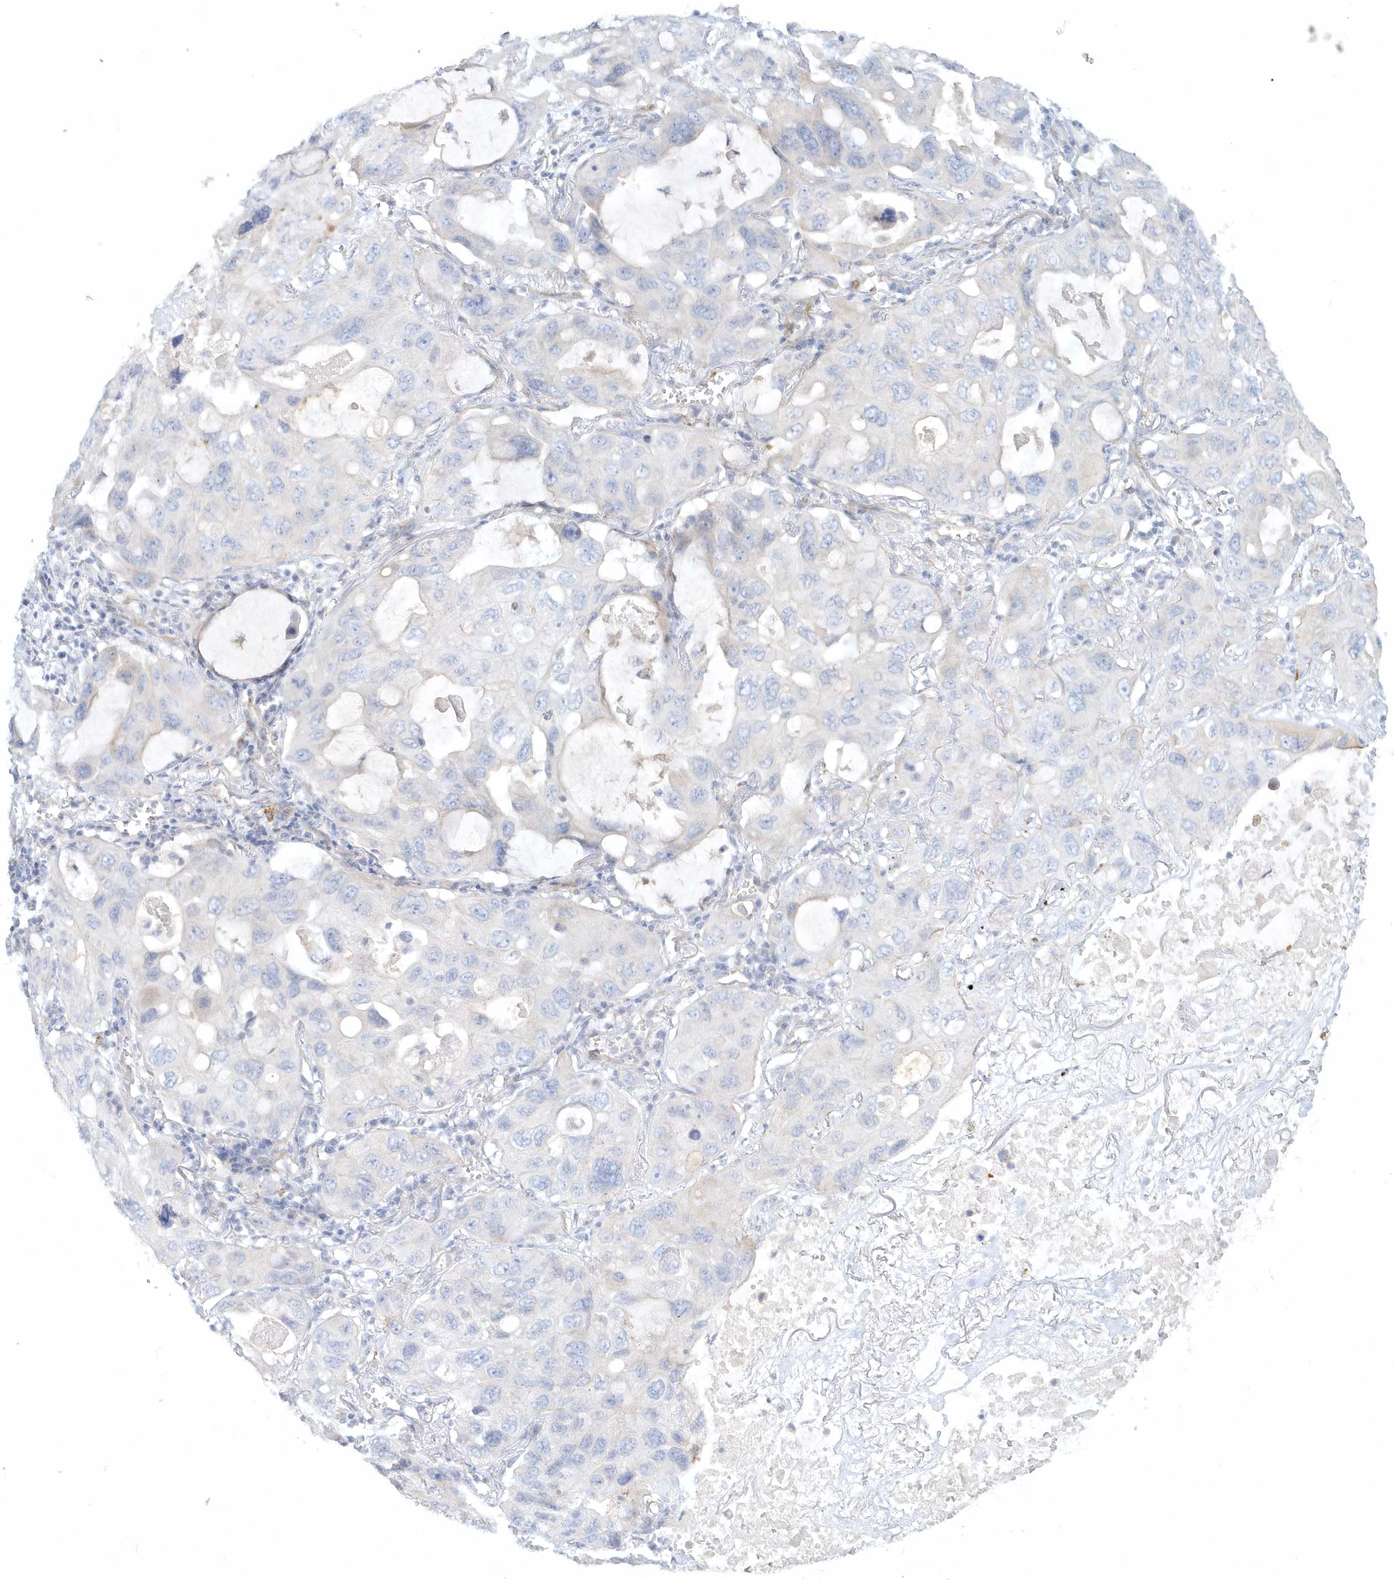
{"staining": {"intensity": "negative", "quantity": "none", "location": "none"}, "tissue": "lung cancer", "cell_type": "Tumor cells", "image_type": "cancer", "snomed": [{"axis": "morphology", "description": "Squamous cell carcinoma, NOS"}, {"axis": "topography", "description": "Lung"}], "caption": "This histopathology image is of squamous cell carcinoma (lung) stained with immunohistochemistry (IHC) to label a protein in brown with the nuclei are counter-stained blue. There is no expression in tumor cells.", "gene": "DNAH1", "patient": {"sex": "female", "age": 73}}